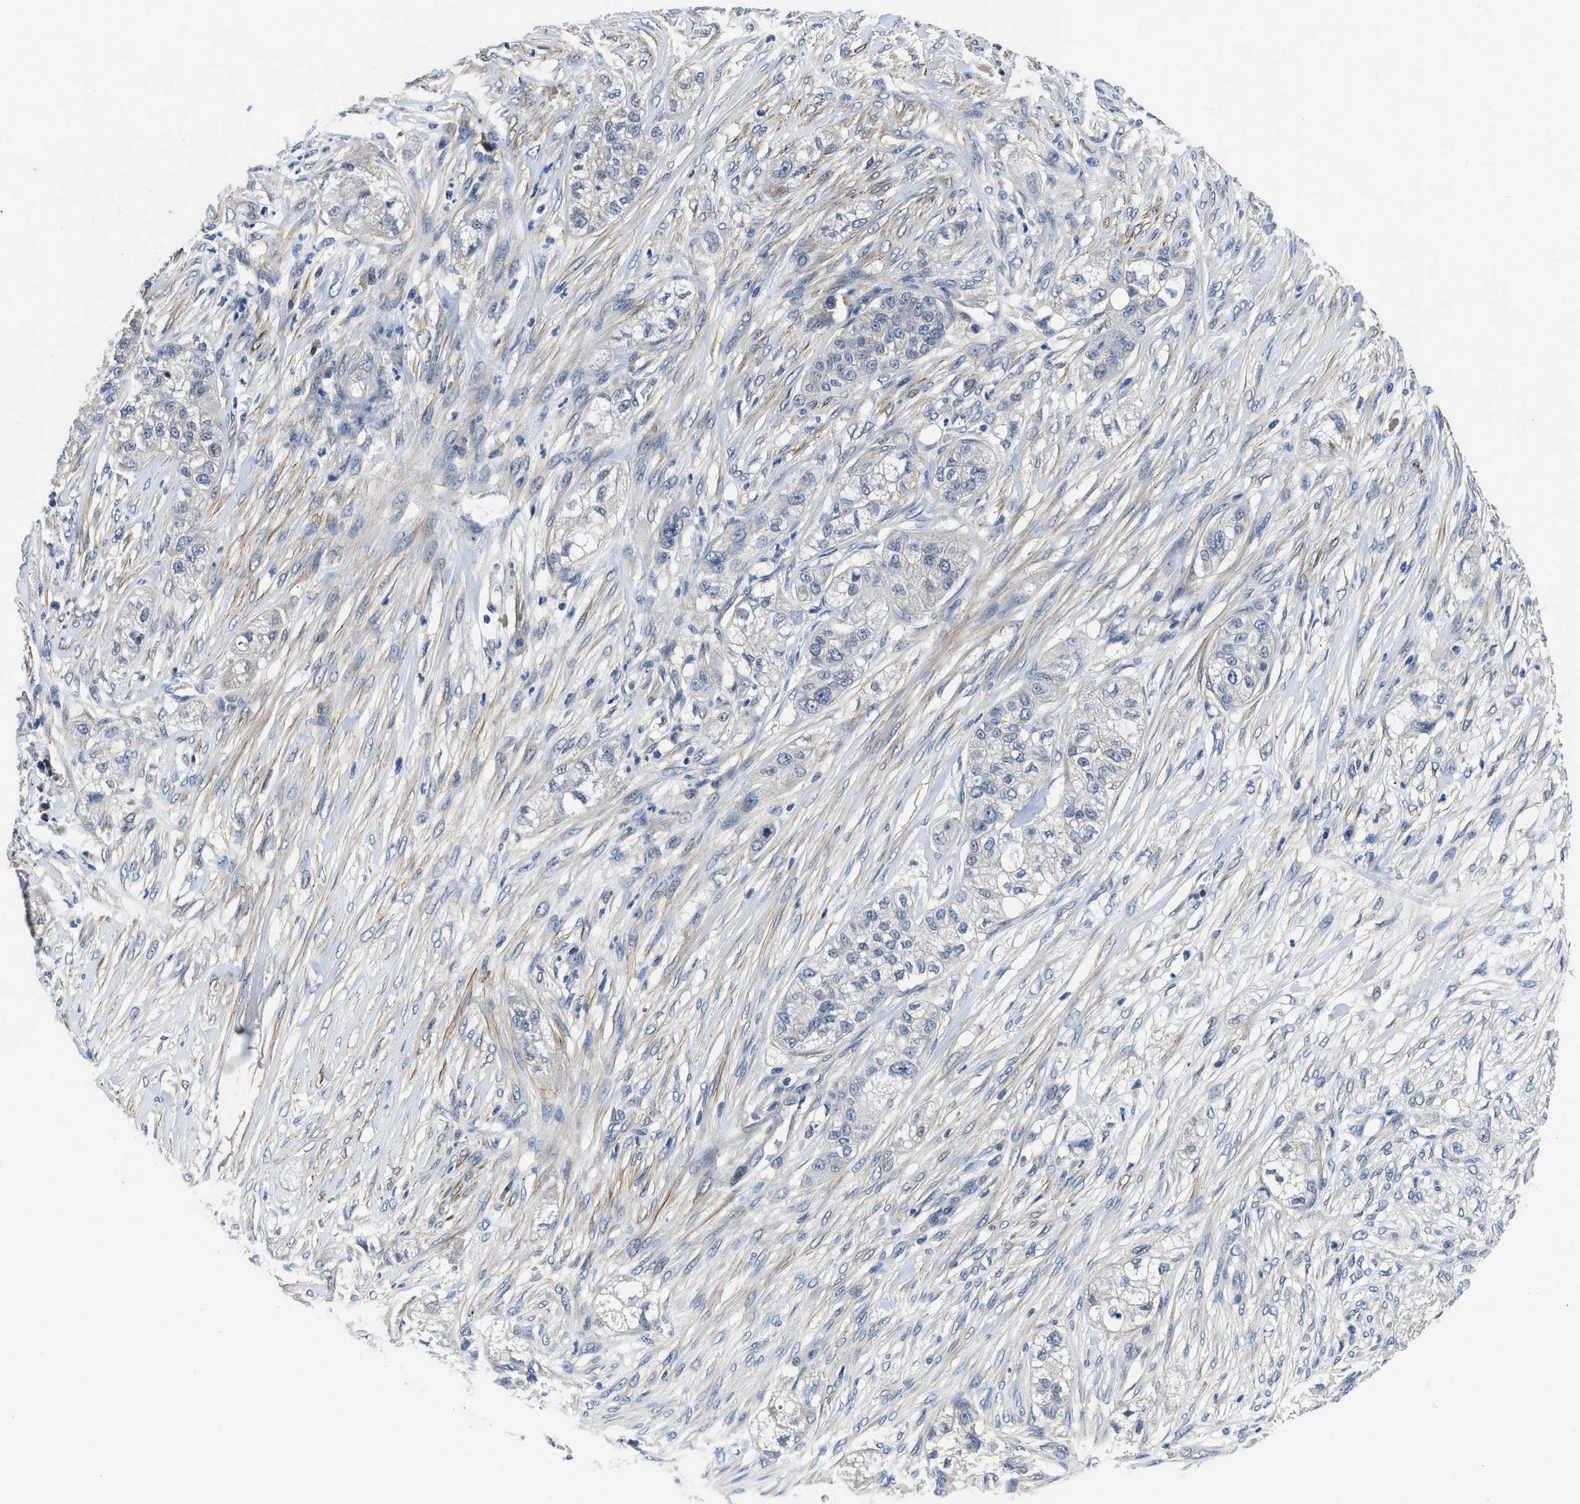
{"staining": {"intensity": "negative", "quantity": "none", "location": "none"}, "tissue": "pancreatic cancer", "cell_type": "Tumor cells", "image_type": "cancer", "snomed": [{"axis": "morphology", "description": "Adenocarcinoma, NOS"}, {"axis": "topography", "description": "Pancreas"}], "caption": "Pancreatic cancer was stained to show a protein in brown. There is no significant positivity in tumor cells.", "gene": "LANCL2", "patient": {"sex": "female", "age": 78}}